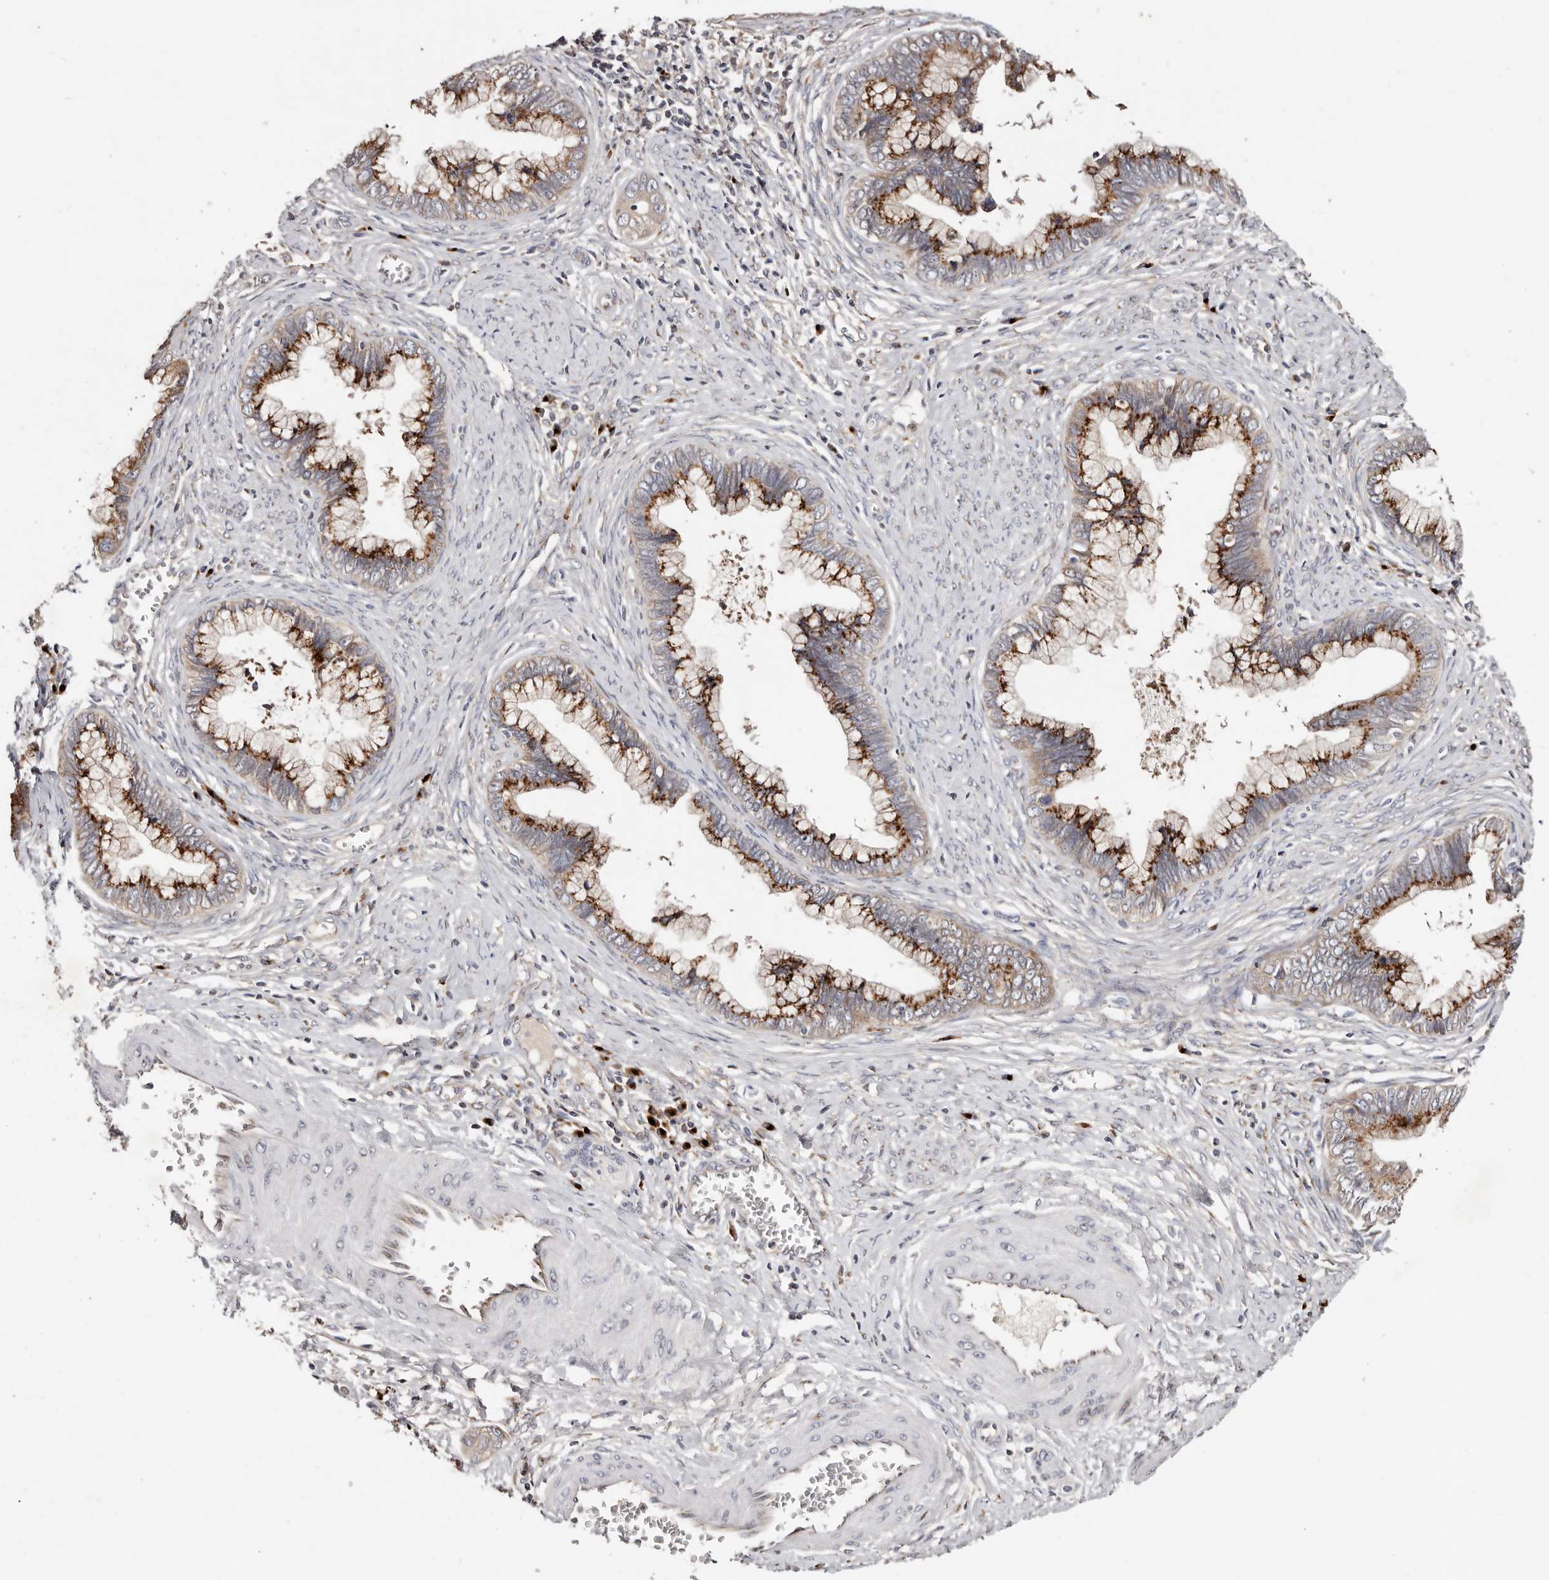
{"staining": {"intensity": "strong", "quantity": ">75%", "location": "cytoplasmic/membranous"}, "tissue": "cervical cancer", "cell_type": "Tumor cells", "image_type": "cancer", "snomed": [{"axis": "morphology", "description": "Adenocarcinoma, NOS"}, {"axis": "topography", "description": "Cervix"}], "caption": "A high amount of strong cytoplasmic/membranous positivity is identified in approximately >75% of tumor cells in cervical cancer tissue.", "gene": "DACT2", "patient": {"sex": "female", "age": 44}}